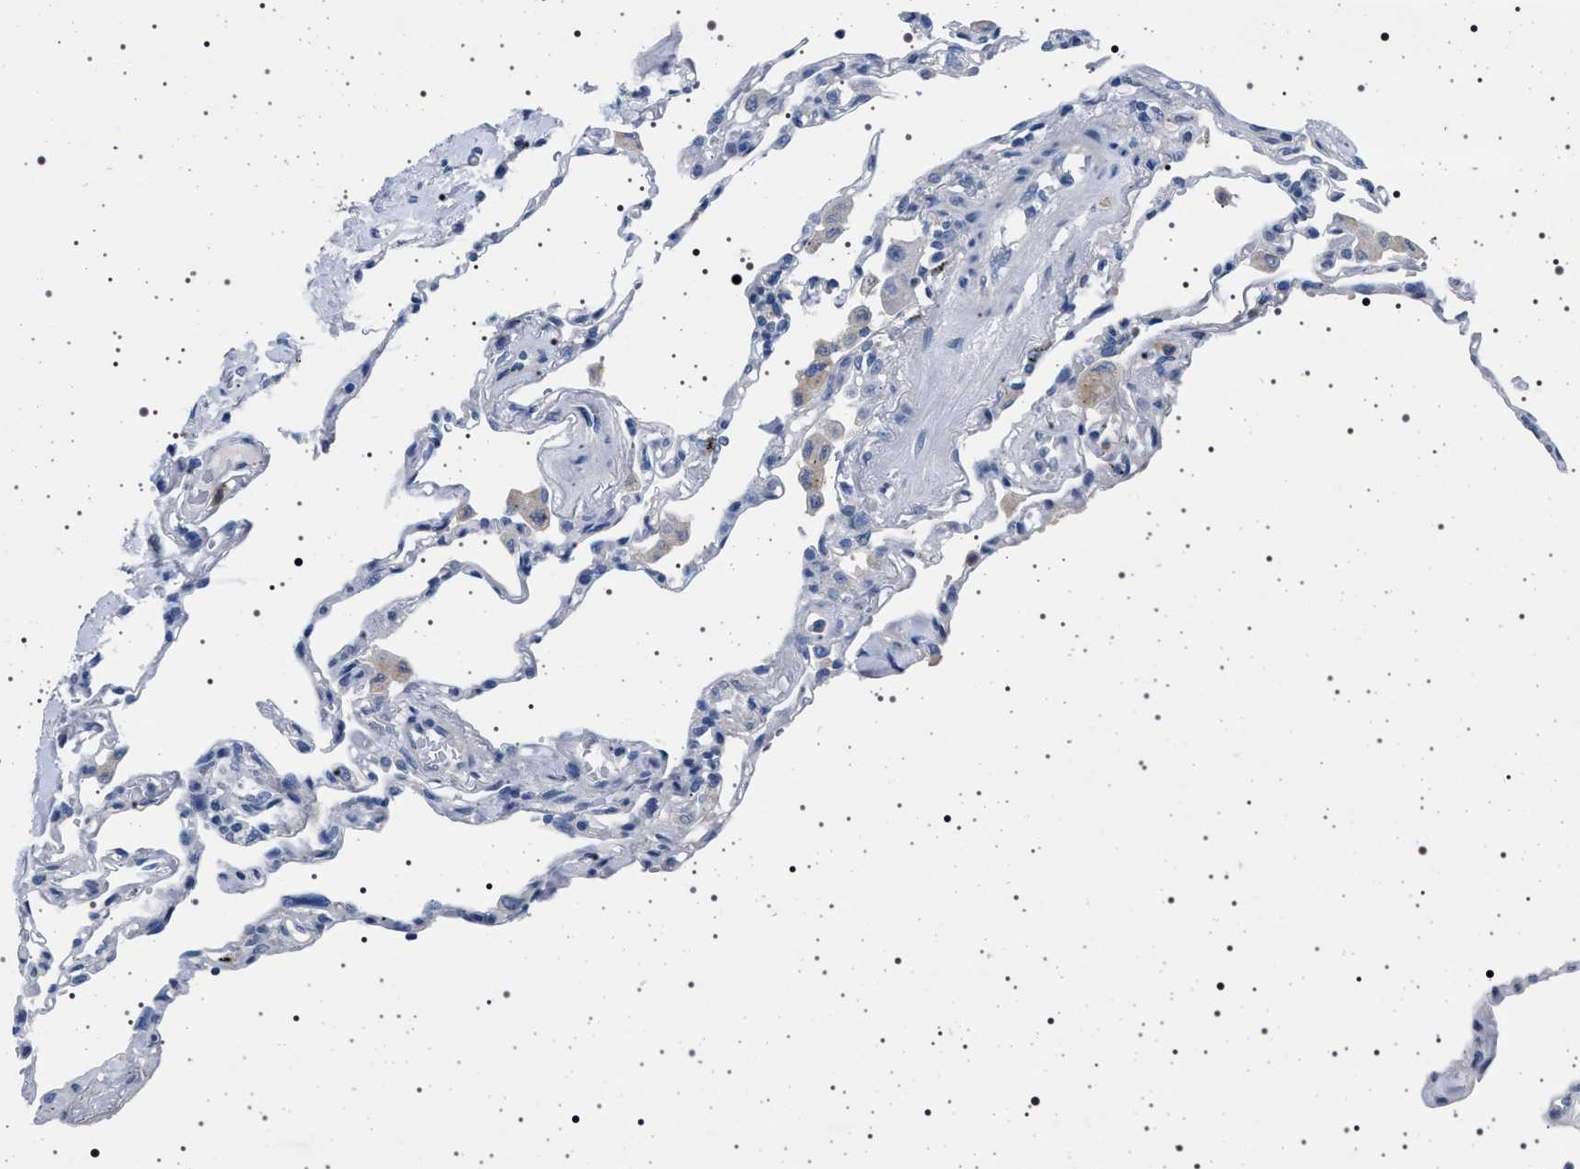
{"staining": {"intensity": "negative", "quantity": "none", "location": "none"}, "tissue": "lung", "cell_type": "Alveolar cells", "image_type": "normal", "snomed": [{"axis": "morphology", "description": "Normal tissue, NOS"}, {"axis": "topography", "description": "Lung"}], "caption": "The histopathology image shows no staining of alveolar cells in benign lung. The staining was performed using DAB to visualize the protein expression in brown, while the nuclei were stained in blue with hematoxylin (Magnification: 20x).", "gene": "NAT9", "patient": {"sex": "male", "age": 59}}